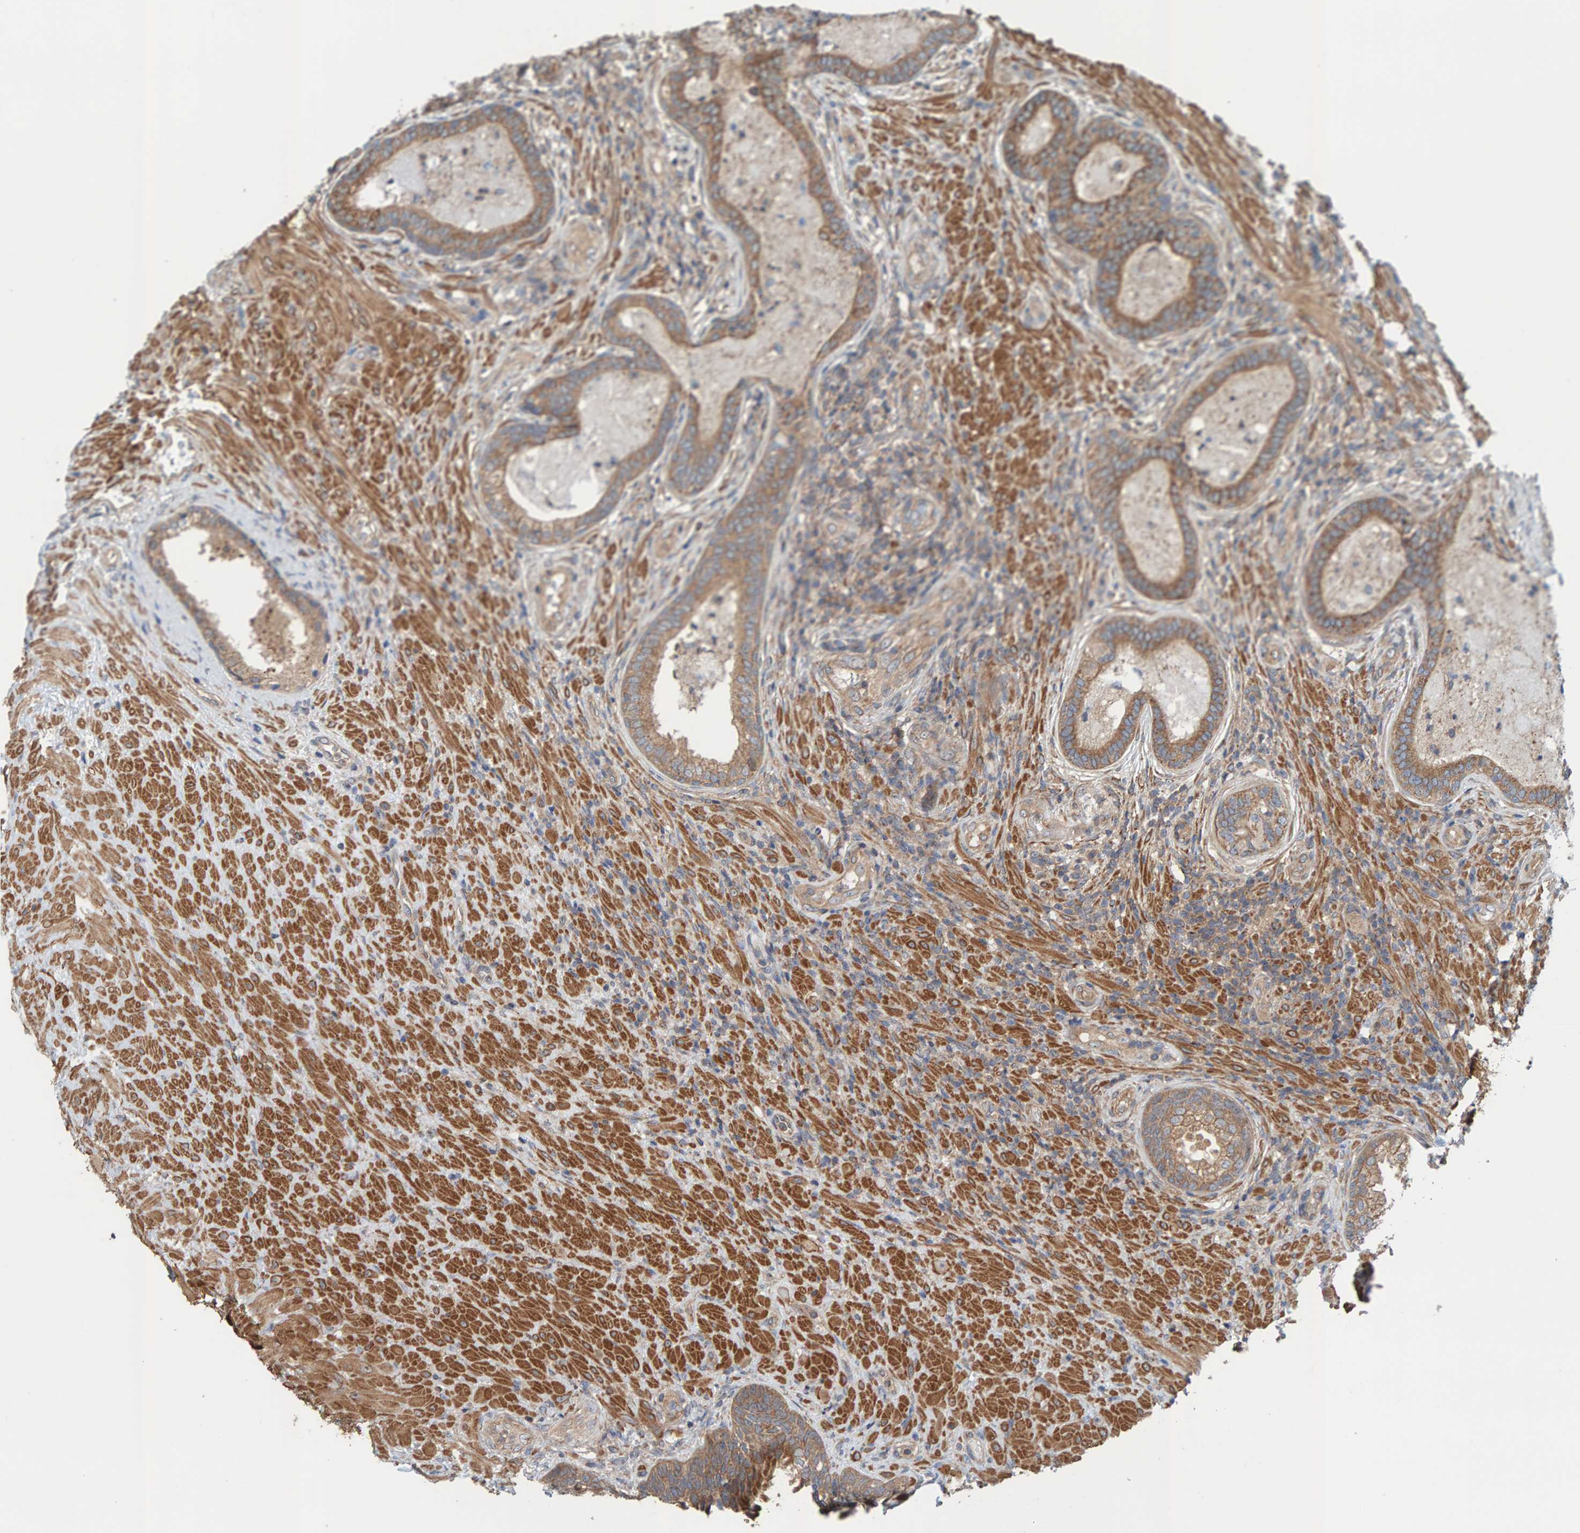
{"staining": {"intensity": "moderate", "quantity": ">75%", "location": "cytoplasmic/membranous"}, "tissue": "prostate", "cell_type": "Glandular cells", "image_type": "normal", "snomed": [{"axis": "morphology", "description": "Normal tissue, NOS"}, {"axis": "topography", "description": "Prostate"}], "caption": "Protein staining by immunohistochemistry exhibits moderate cytoplasmic/membranous staining in about >75% of glandular cells in benign prostate.", "gene": "UBAP1", "patient": {"sex": "male", "age": 76}}